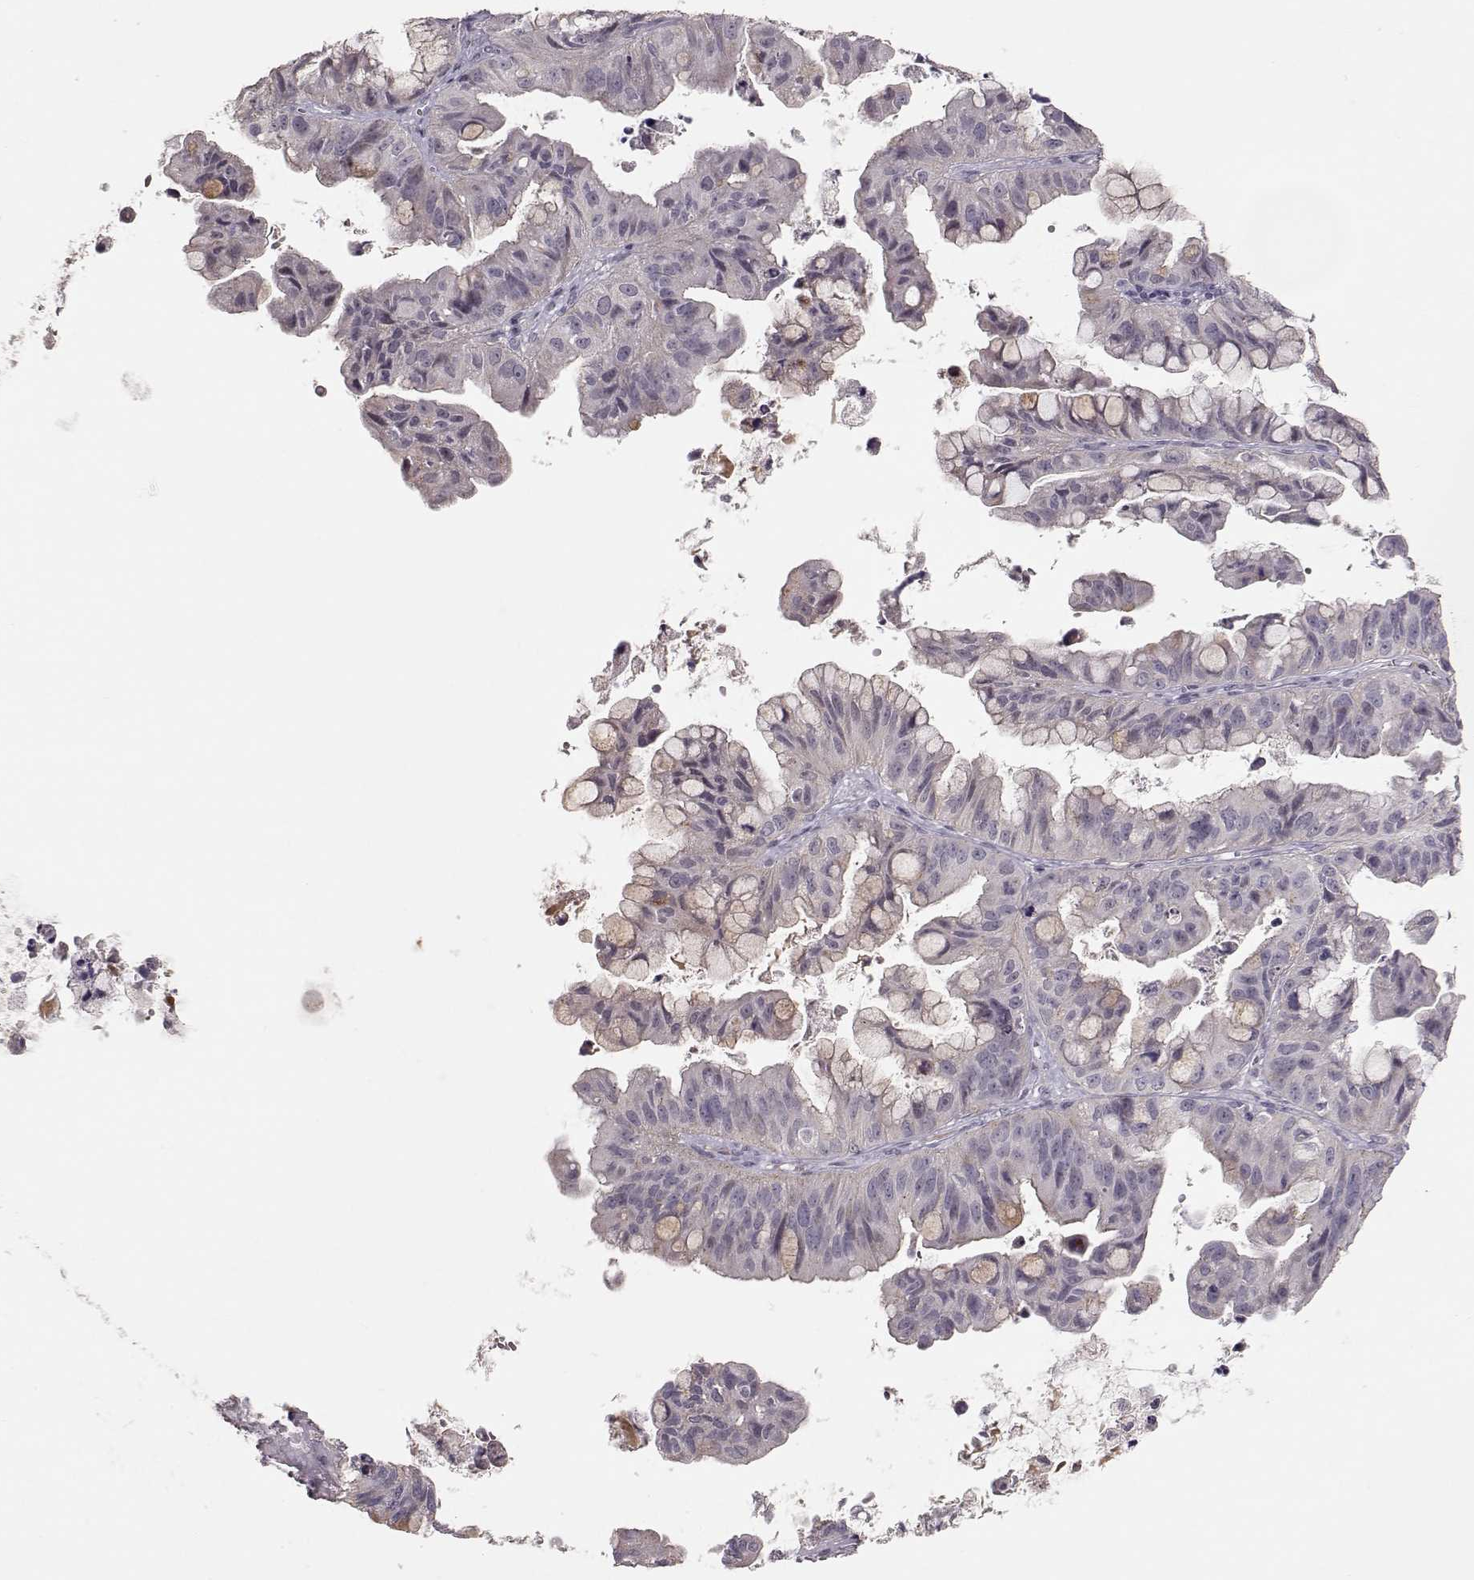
{"staining": {"intensity": "negative", "quantity": "none", "location": "none"}, "tissue": "ovarian cancer", "cell_type": "Tumor cells", "image_type": "cancer", "snomed": [{"axis": "morphology", "description": "Cystadenocarcinoma, mucinous, NOS"}, {"axis": "topography", "description": "Ovary"}], "caption": "IHC image of neoplastic tissue: ovarian cancer (mucinous cystadenocarcinoma) stained with DAB (3,3'-diaminobenzidine) displays no significant protein staining in tumor cells.", "gene": "PNMT", "patient": {"sex": "female", "age": 76}}